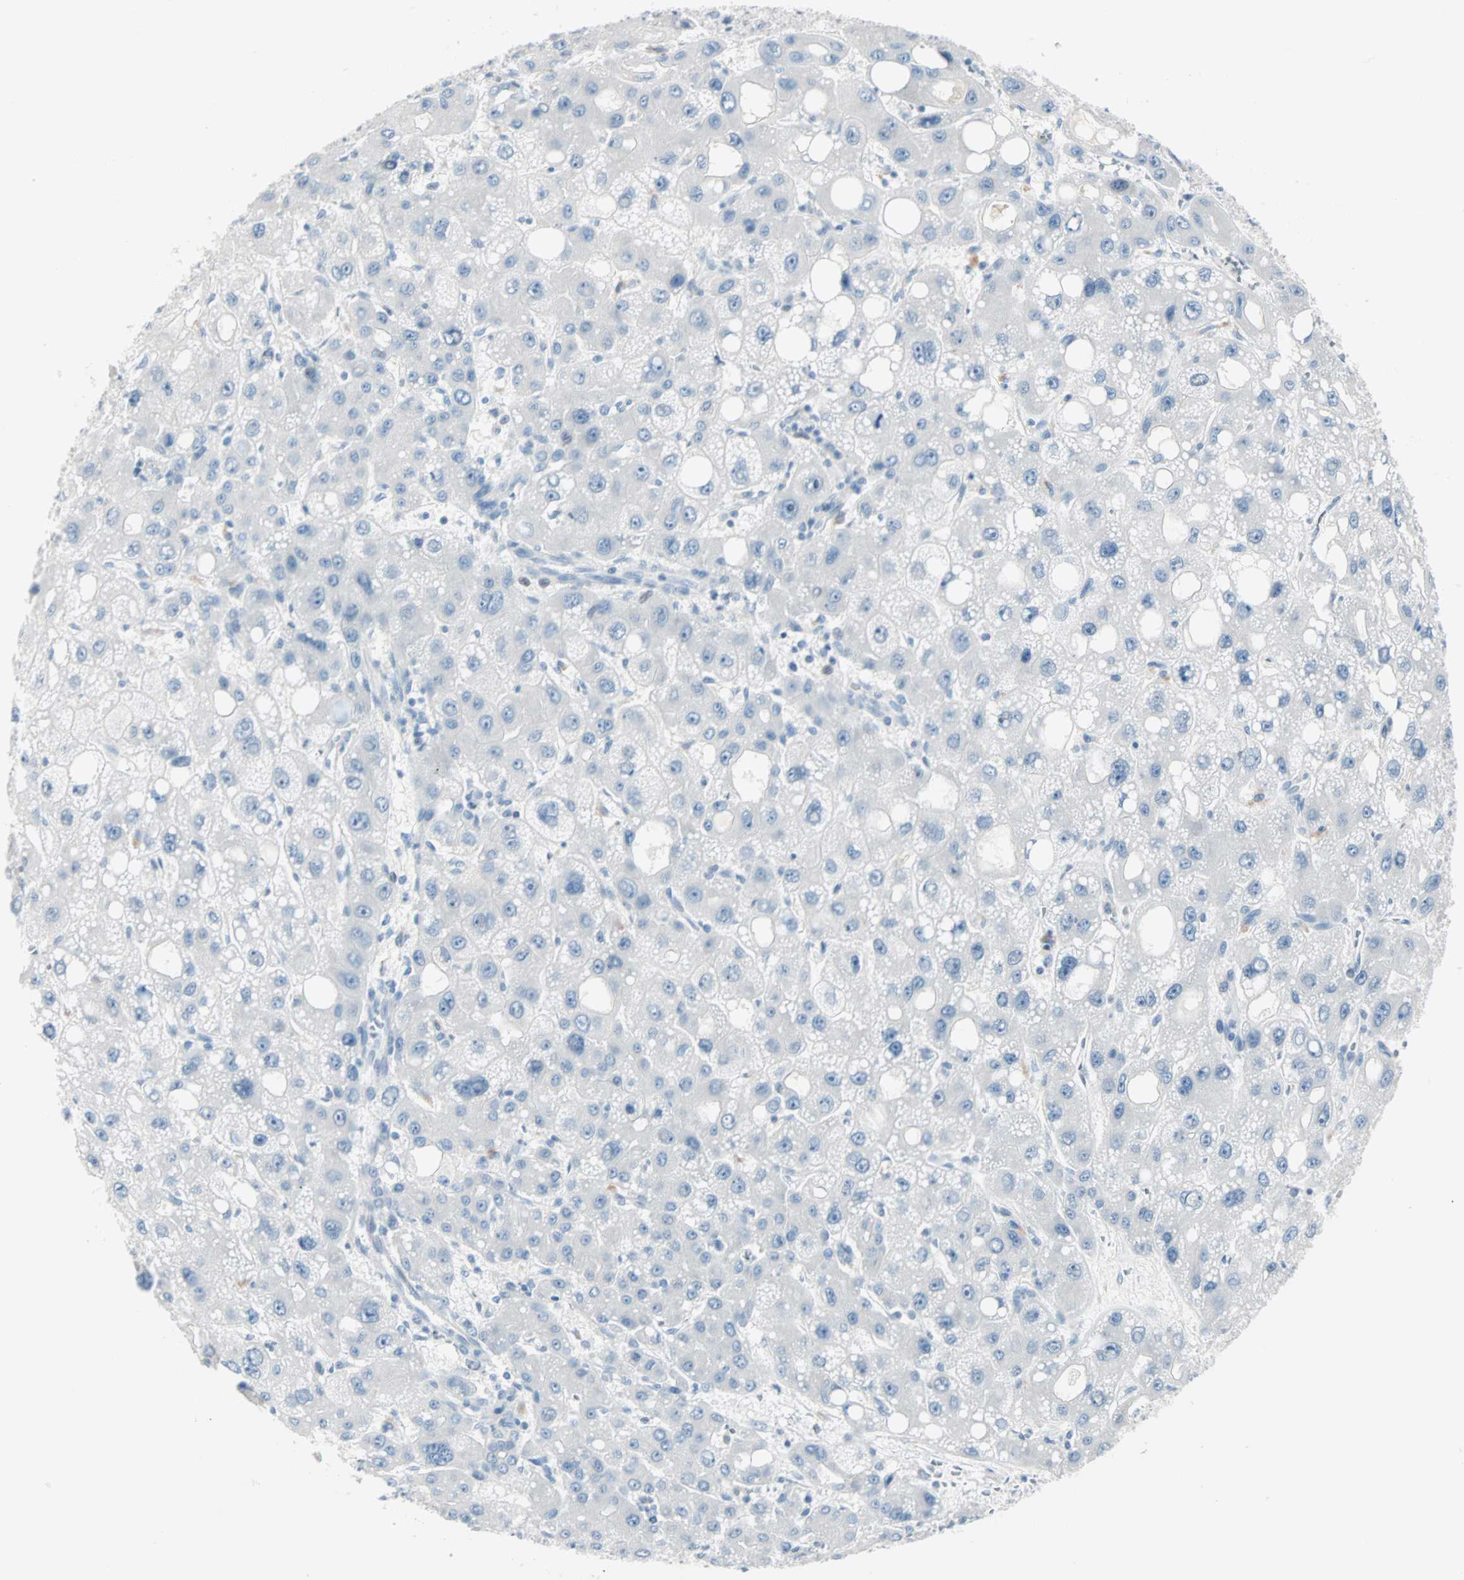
{"staining": {"intensity": "negative", "quantity": "none", "location": "none"}, "tissue": "liver cancer", "cell_type": "Tumor cells", "image_type": "cancer", "snomed": [{"axis": "morphology", "description": "Carcinoma, Hepatocellular, NOS"}, {"axis": "topography", "description": "Liver"}], "caption": "Immunohistochemical staining of liver cancer demonstrates no significant expression in tumor cells. (DAB immunohistochemistry (IHC) visualized using brightfield microscopy, high magnification).", "gene": "NEFH", "patient": {"sex": "male", "age": 55}}